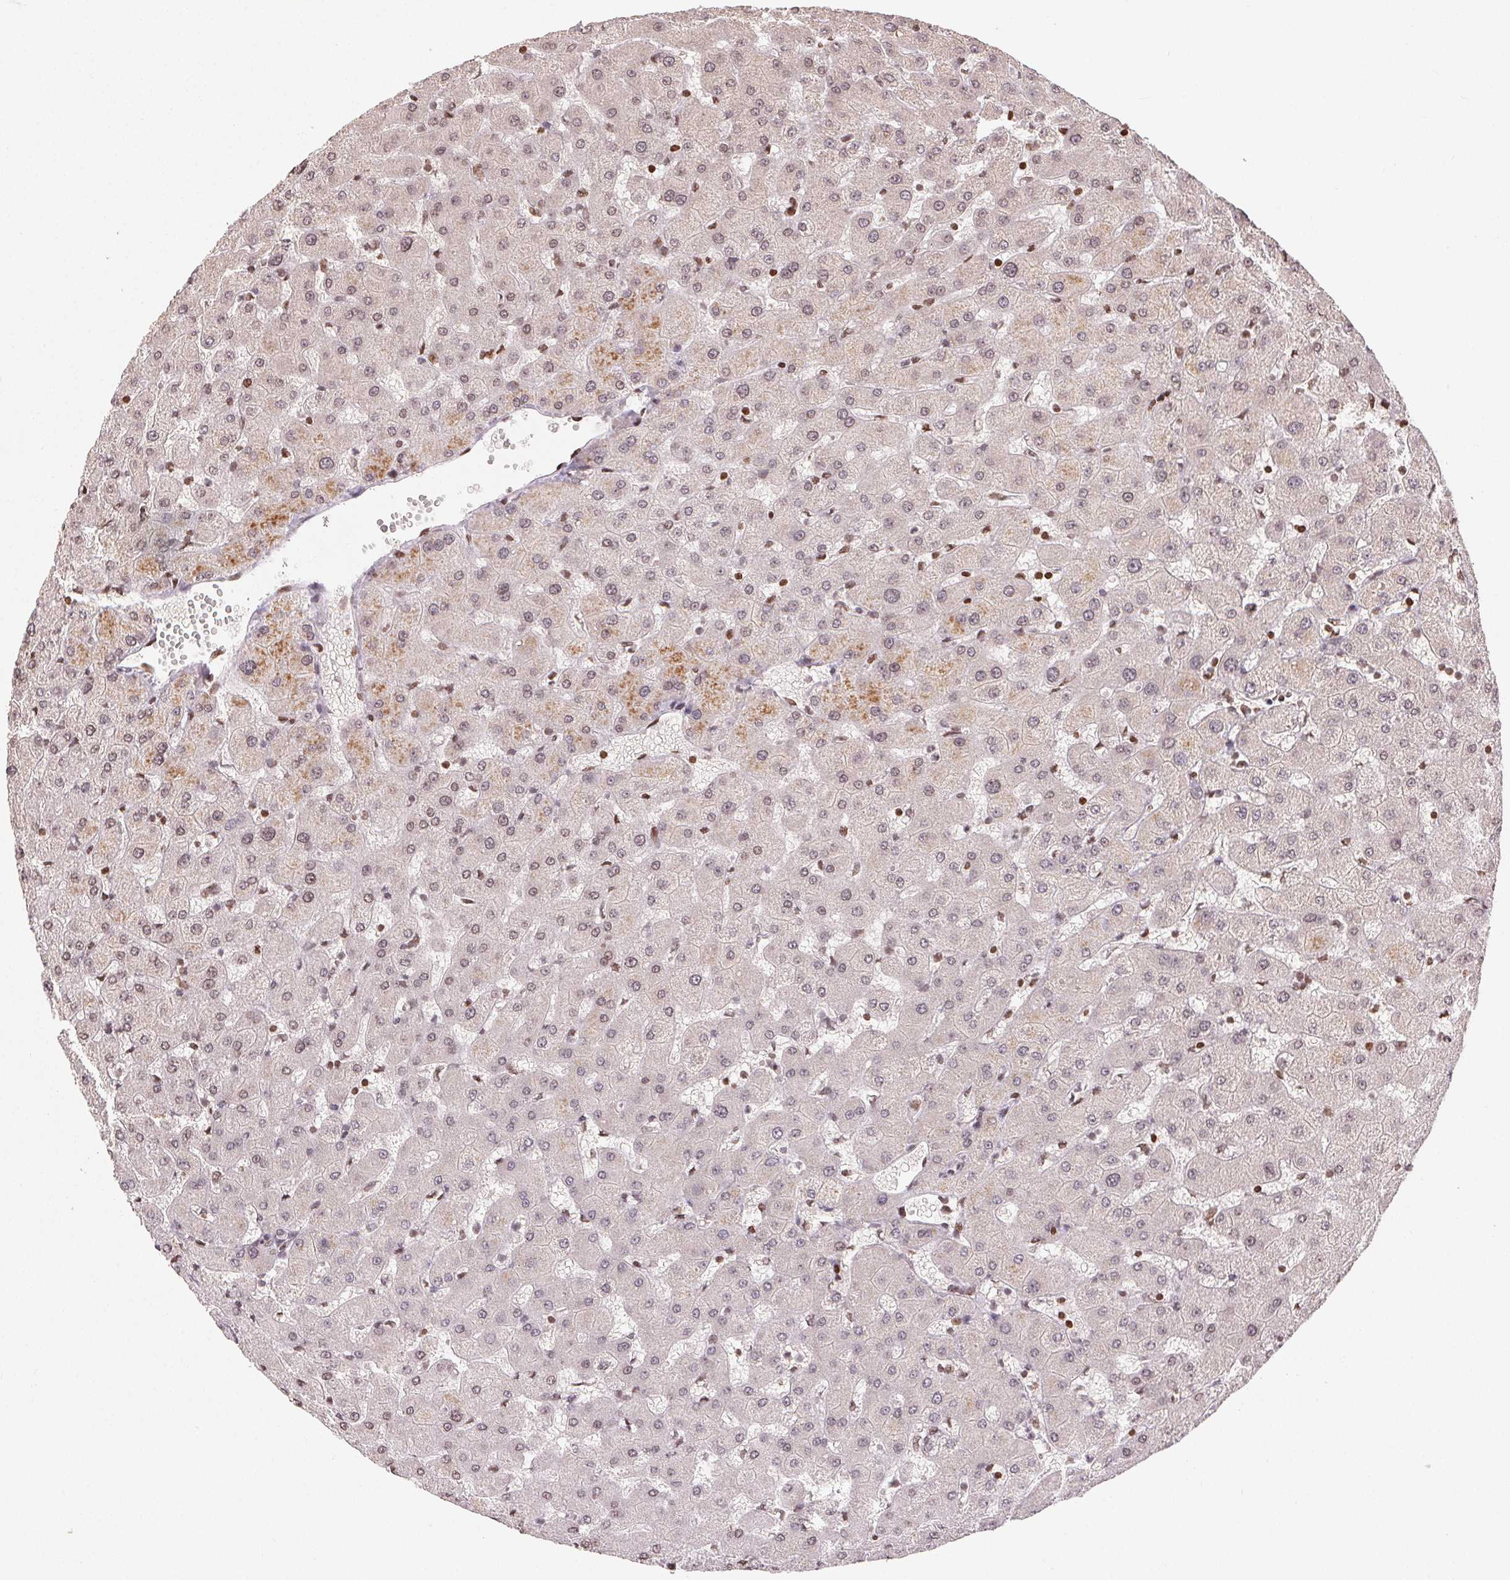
{"staining": {"intensity": "weak", "quantity": ">75%", "location": "nuclear"}, "tissue": "liver", "cell_type": "Cholangiocytes", "image_type": "normal", "snomed": [{"axis": "morphology", "description": "Normal tissue, NOS"}, {"axis": "topography", "description": "Liver"}], "caption": "IHC of unremarkable liver demonstrates low levels of weak nuclear expression in approximately >75% of cholangiocytes.", "gene": "MAPKAPK2", "patient": {"sex": "female", "age": 63}}